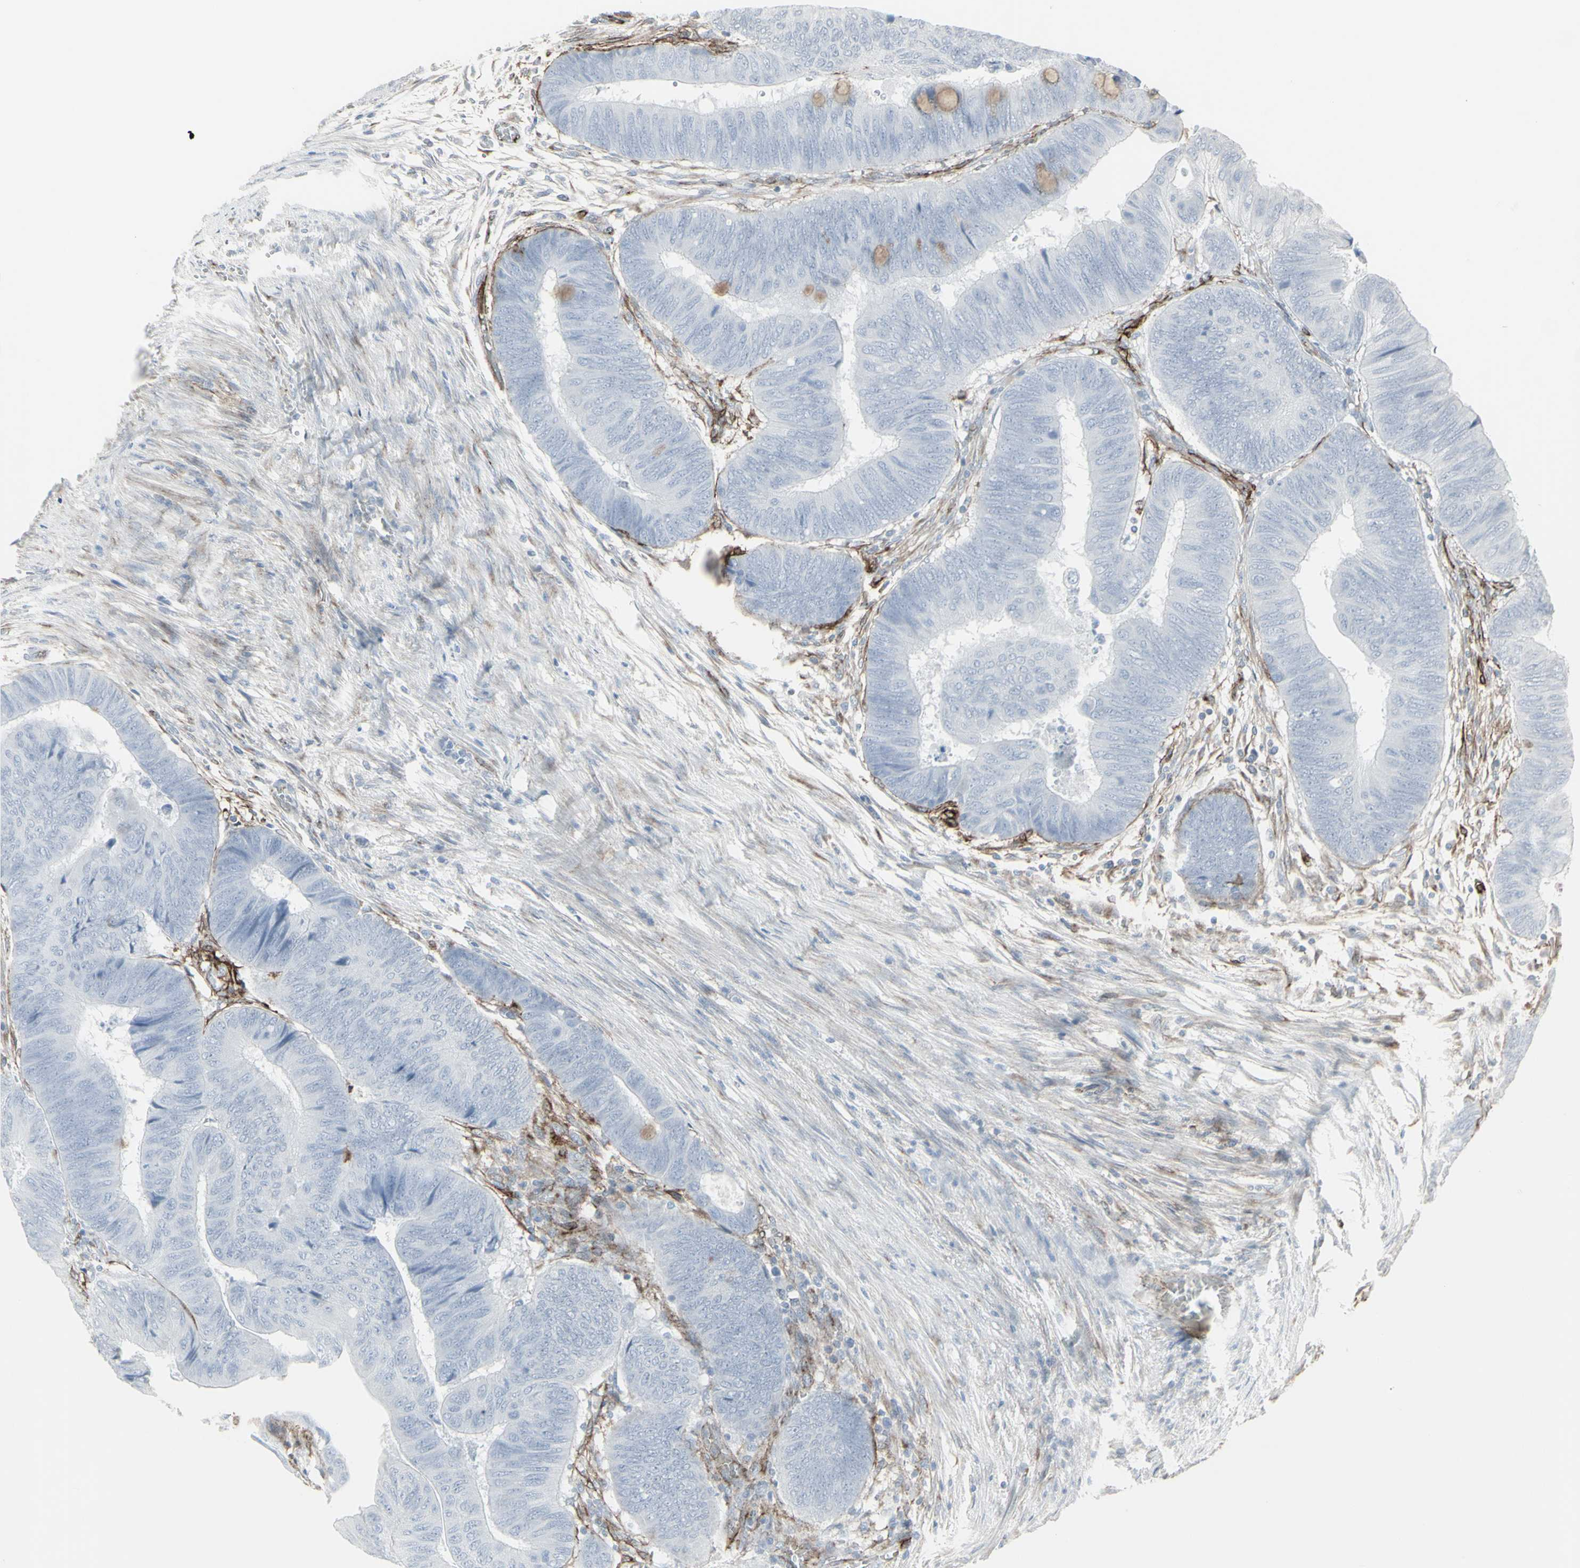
{"staining": {"intensity": "negative", "quantity": "none", "location": "none"}, "tissue": "colorectal cancer", "cell_type": "Tumor cells", "image_type": "cancer", "snomed": [{"axis": "morphology", "description": "Normal tissue, NOS"}, {"axis": "morphology", "description": "Adenocarcinoma, NOS"}, {"axis": "topography", "description": "Rectum"}, {"axis": "topography", "description": "Peripheral nerve tissue"}], "caption": "Immunohistochemistry (IHC) of colorectal adenocarcinoma shows no staining in tumor cells. (IHC, brightfield microscopy, high magnification).", "gene": "GJA1", "patient": {"sex": "male", "age": 92}}